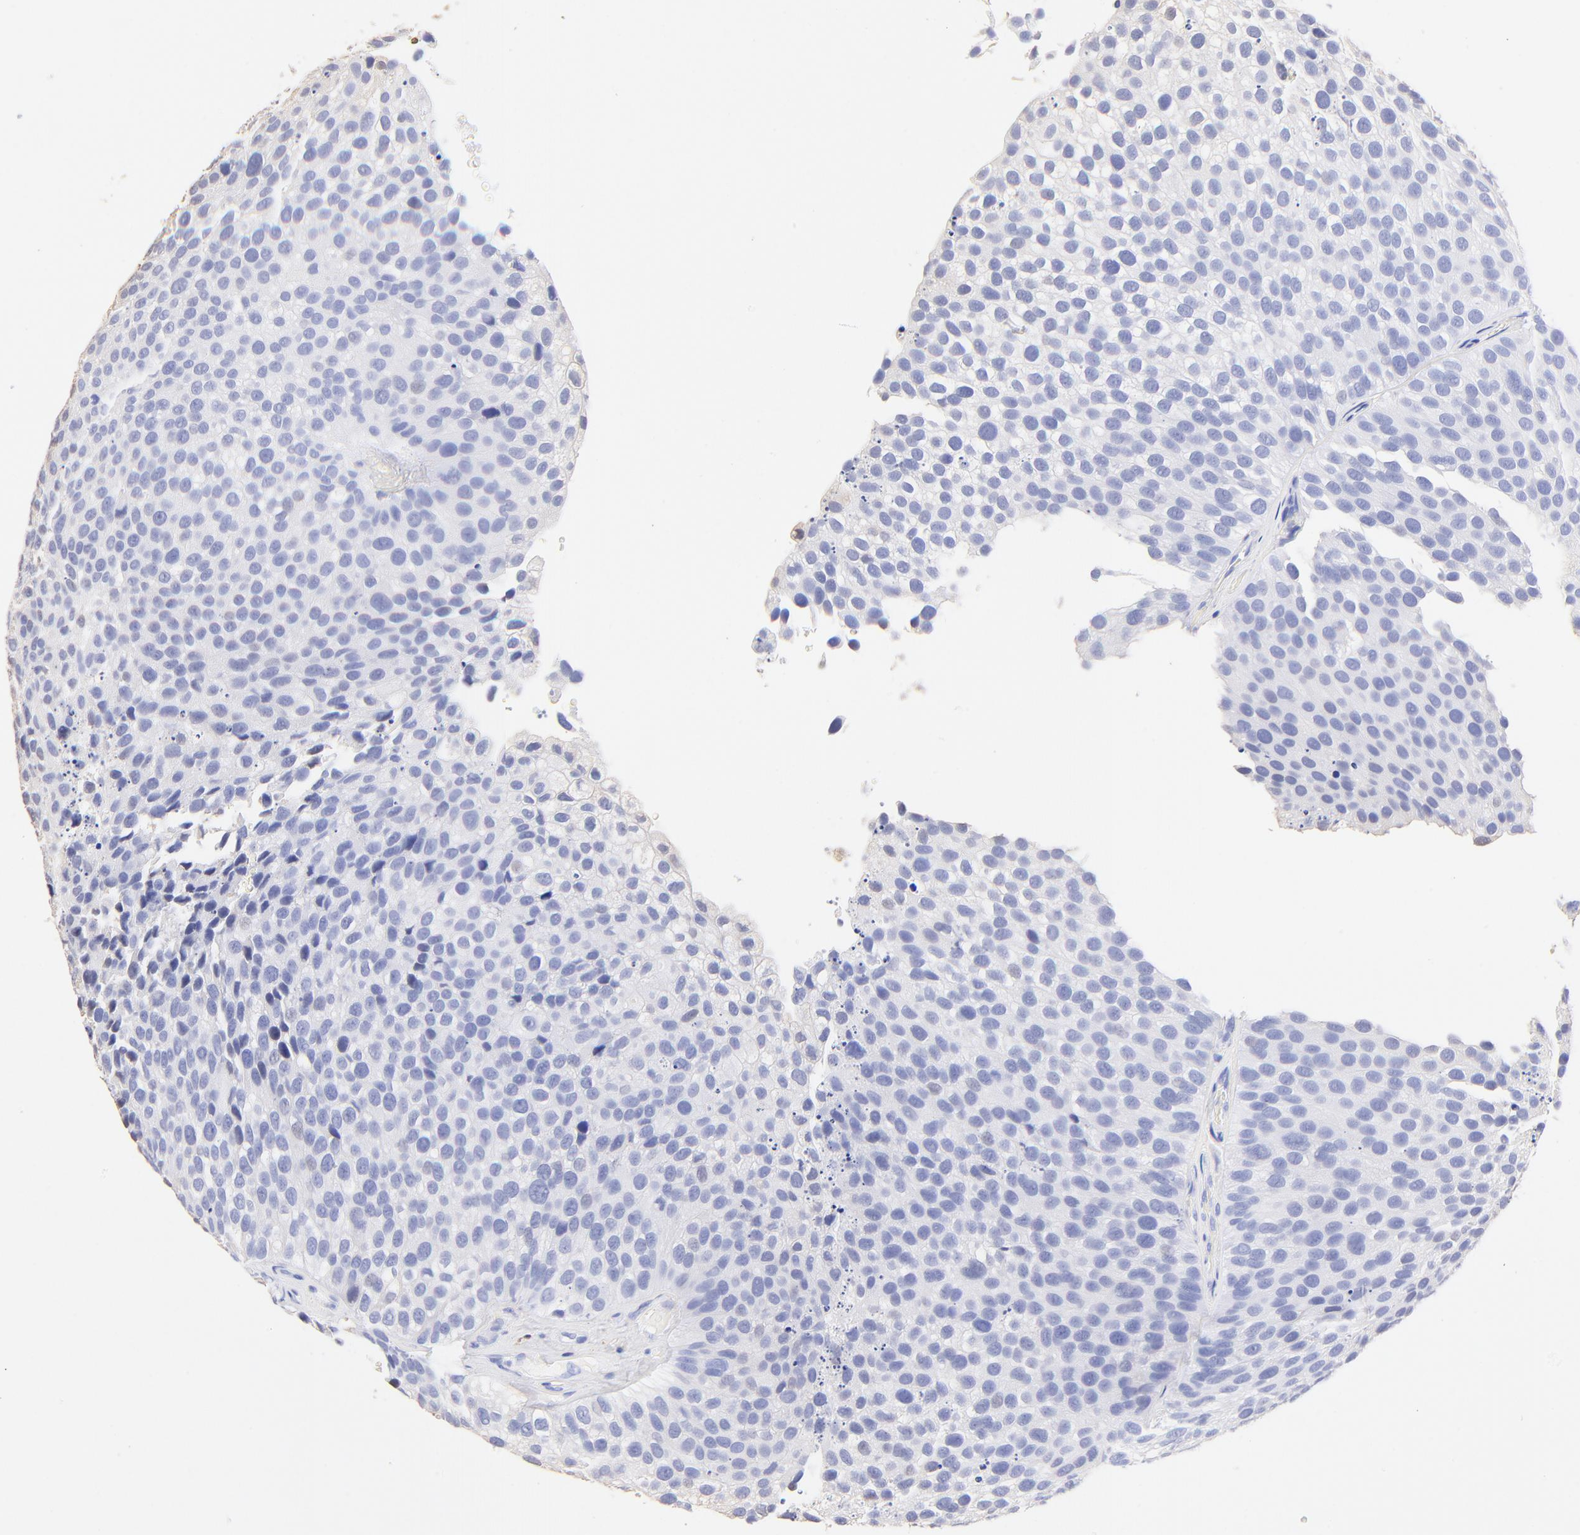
{"staining": {"intensity": "negative", "quantity": "none", "location": "none"}, "tissue": "urothelial cancer", "cell_type": "Tumor cells", "image_type": "cancer", "snomed": [{"axis": "morphology", "description": "Urothelial carcinoma, High grade"}, {"axis": "topography", "description": "Urinary bladder"}], "caption": "Immunohistochemistry of high-grade urothelial carcinoma shows no staining in tumor cells.", "gene": "ALDH1A1", "patient": {"sex": "male", "age": 72}}